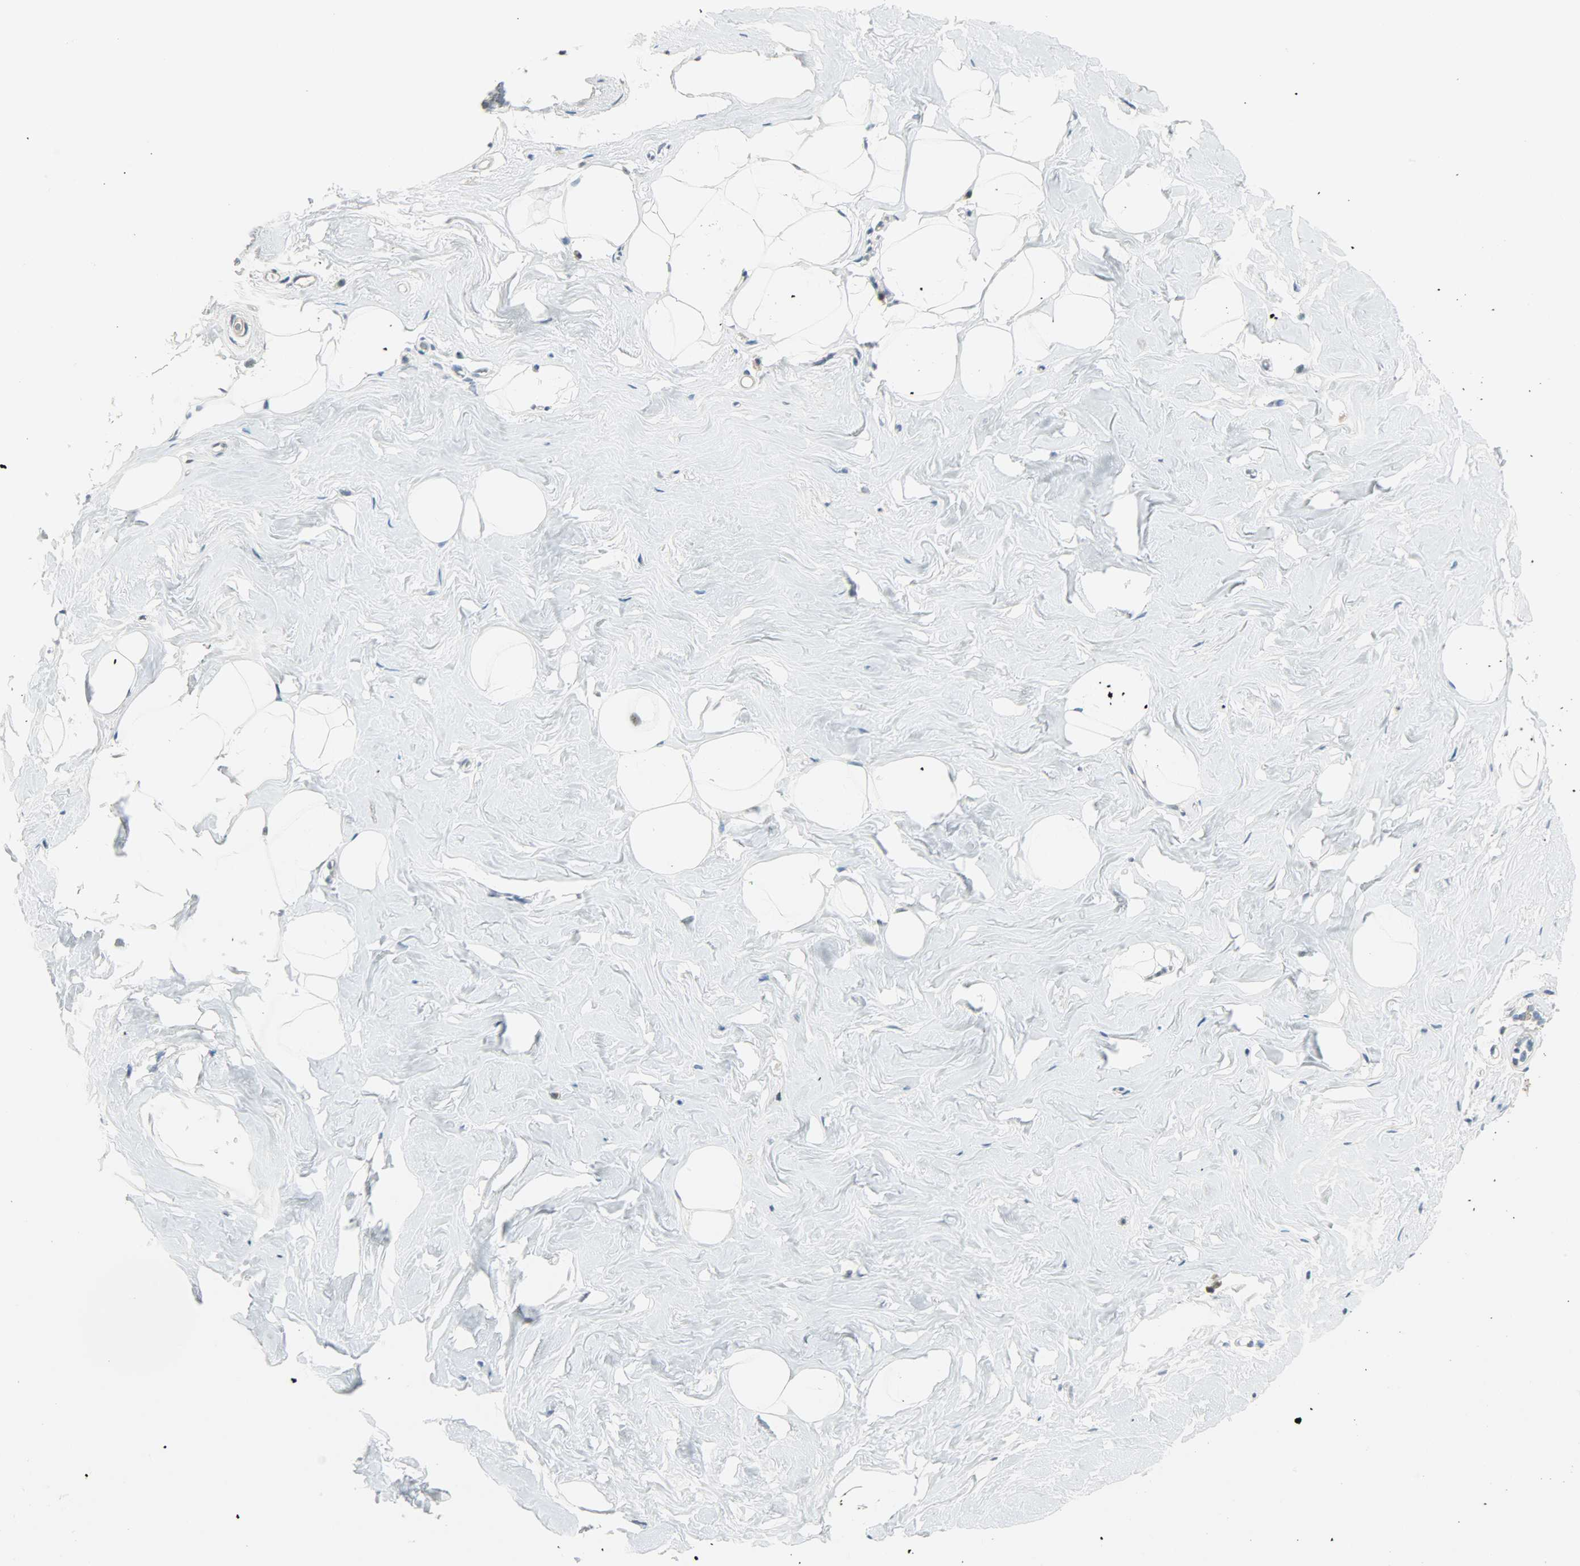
{"staining": {"intensity": "negative", "quantity": "none", "location": "none"}, "tissue": "breast", "cell_type": "Adipocytes", "image_type": "normal", "snomed": [{"axis": "morphology", "description": "Normal tissue, NOS"}, {"axis": "topography", "description": "Breast"}, {"axis": "topography", "description": "Soft tissue"}], "caption": "Photomicrograph shows no significant protein expression in adipocytes of normal breast. The staining is performed using DAB (3,3'-diaminobenzidine) brown chromogen with nuclei counter-stained in using hematoxylin.", "gene": "IL15", "patient": {"sex": "female", "age": 75}}